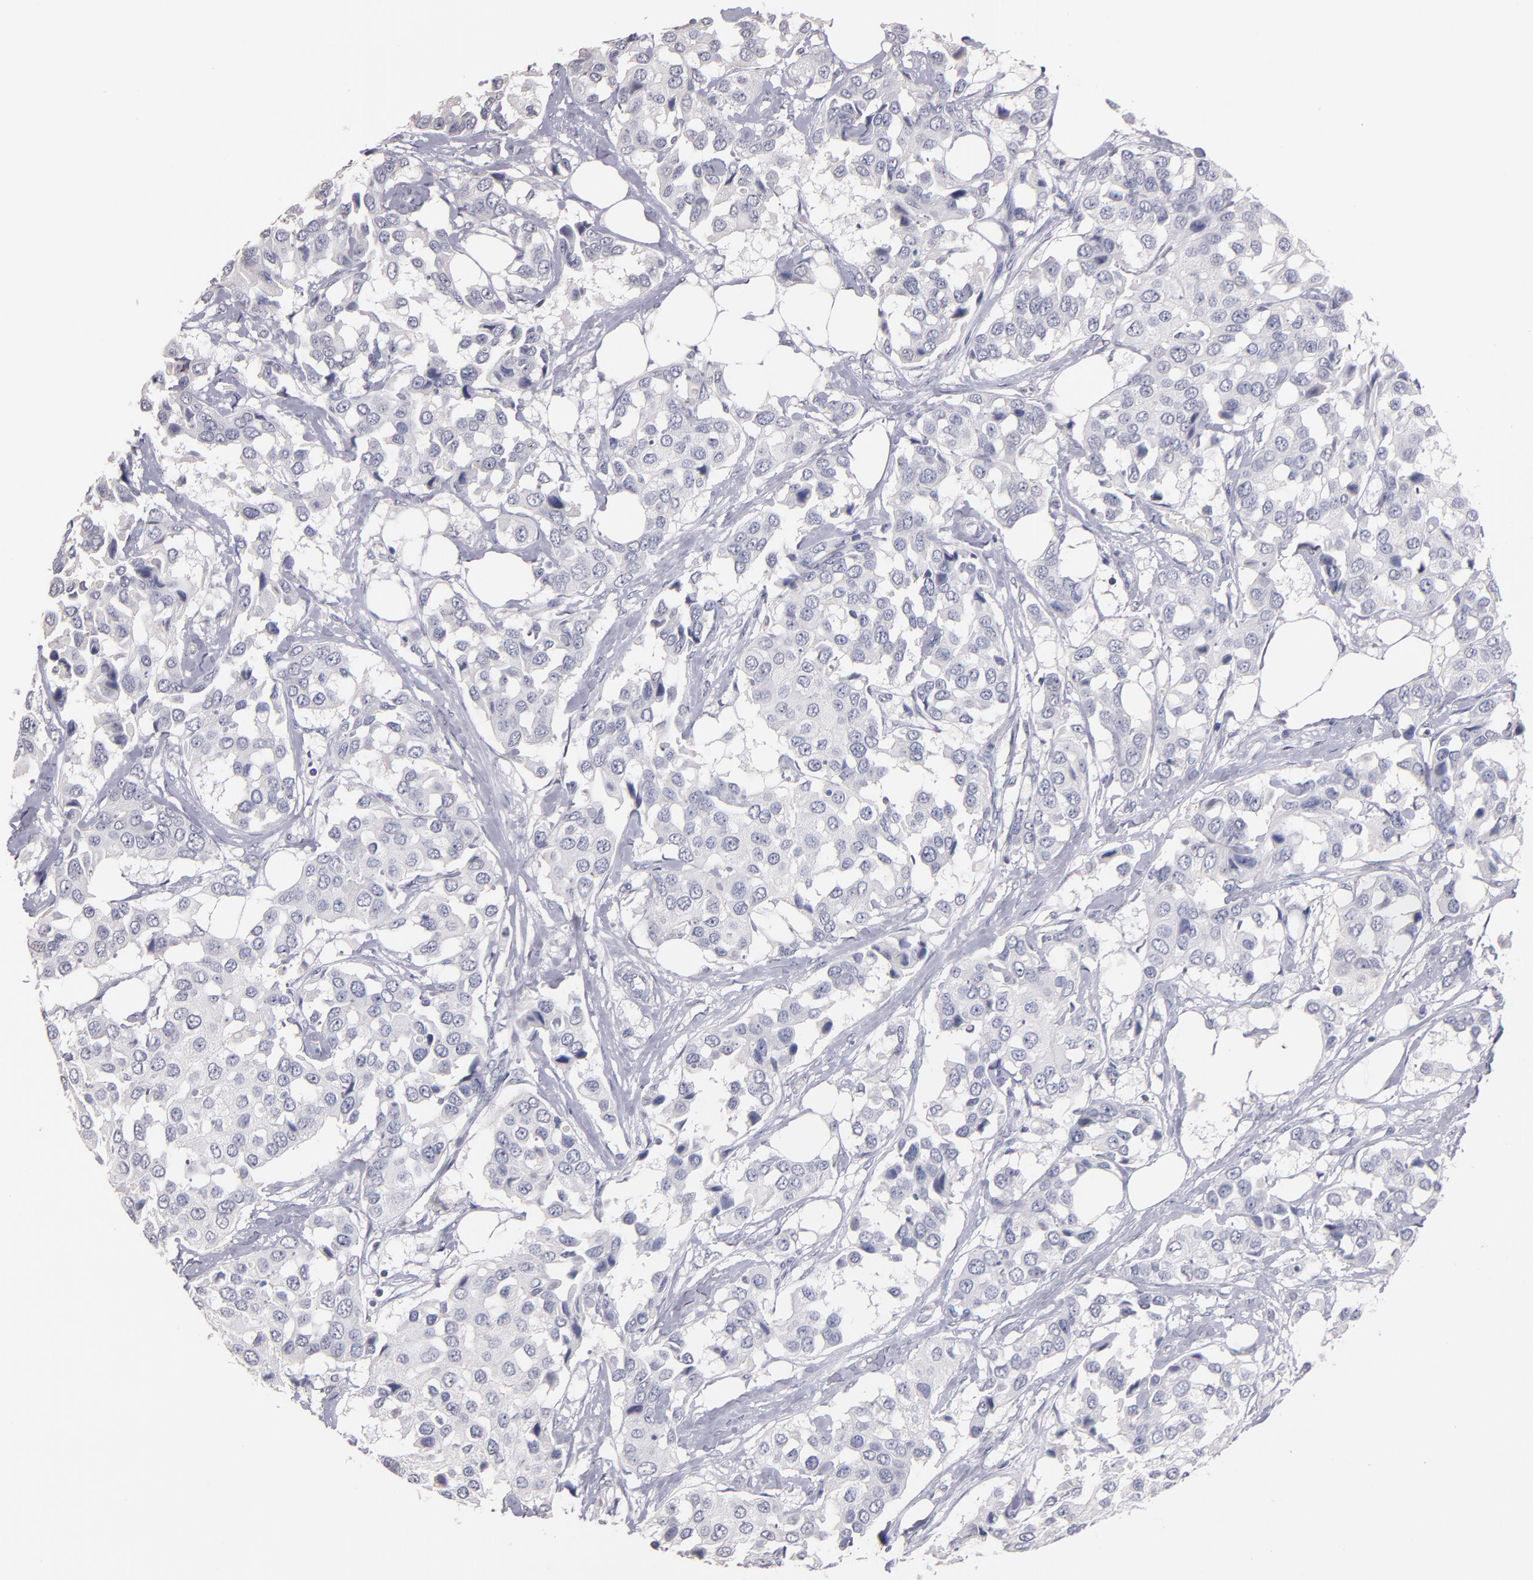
{"staining": {"intensity": "negative", "quantity": "none", "location": "none"}, "tissue": "breast cancer", "cell_type": "Tumor cells", "image_type": "cancer", "snomed": [{"axis": "morphology", "description": "Duct carcinoma"}, {"axis": "topography", "description": "Breast"}], "caption": "This micrograph is of breast infiltrating ductal carcinoma stained with immunohistochemistry (IHC) to label a protein in brown with the nuclei are counter-stained blue. There is no positivity in tumor cells.", "gene": "SOX10", "patient": {"sex": "female", "age": 80}}